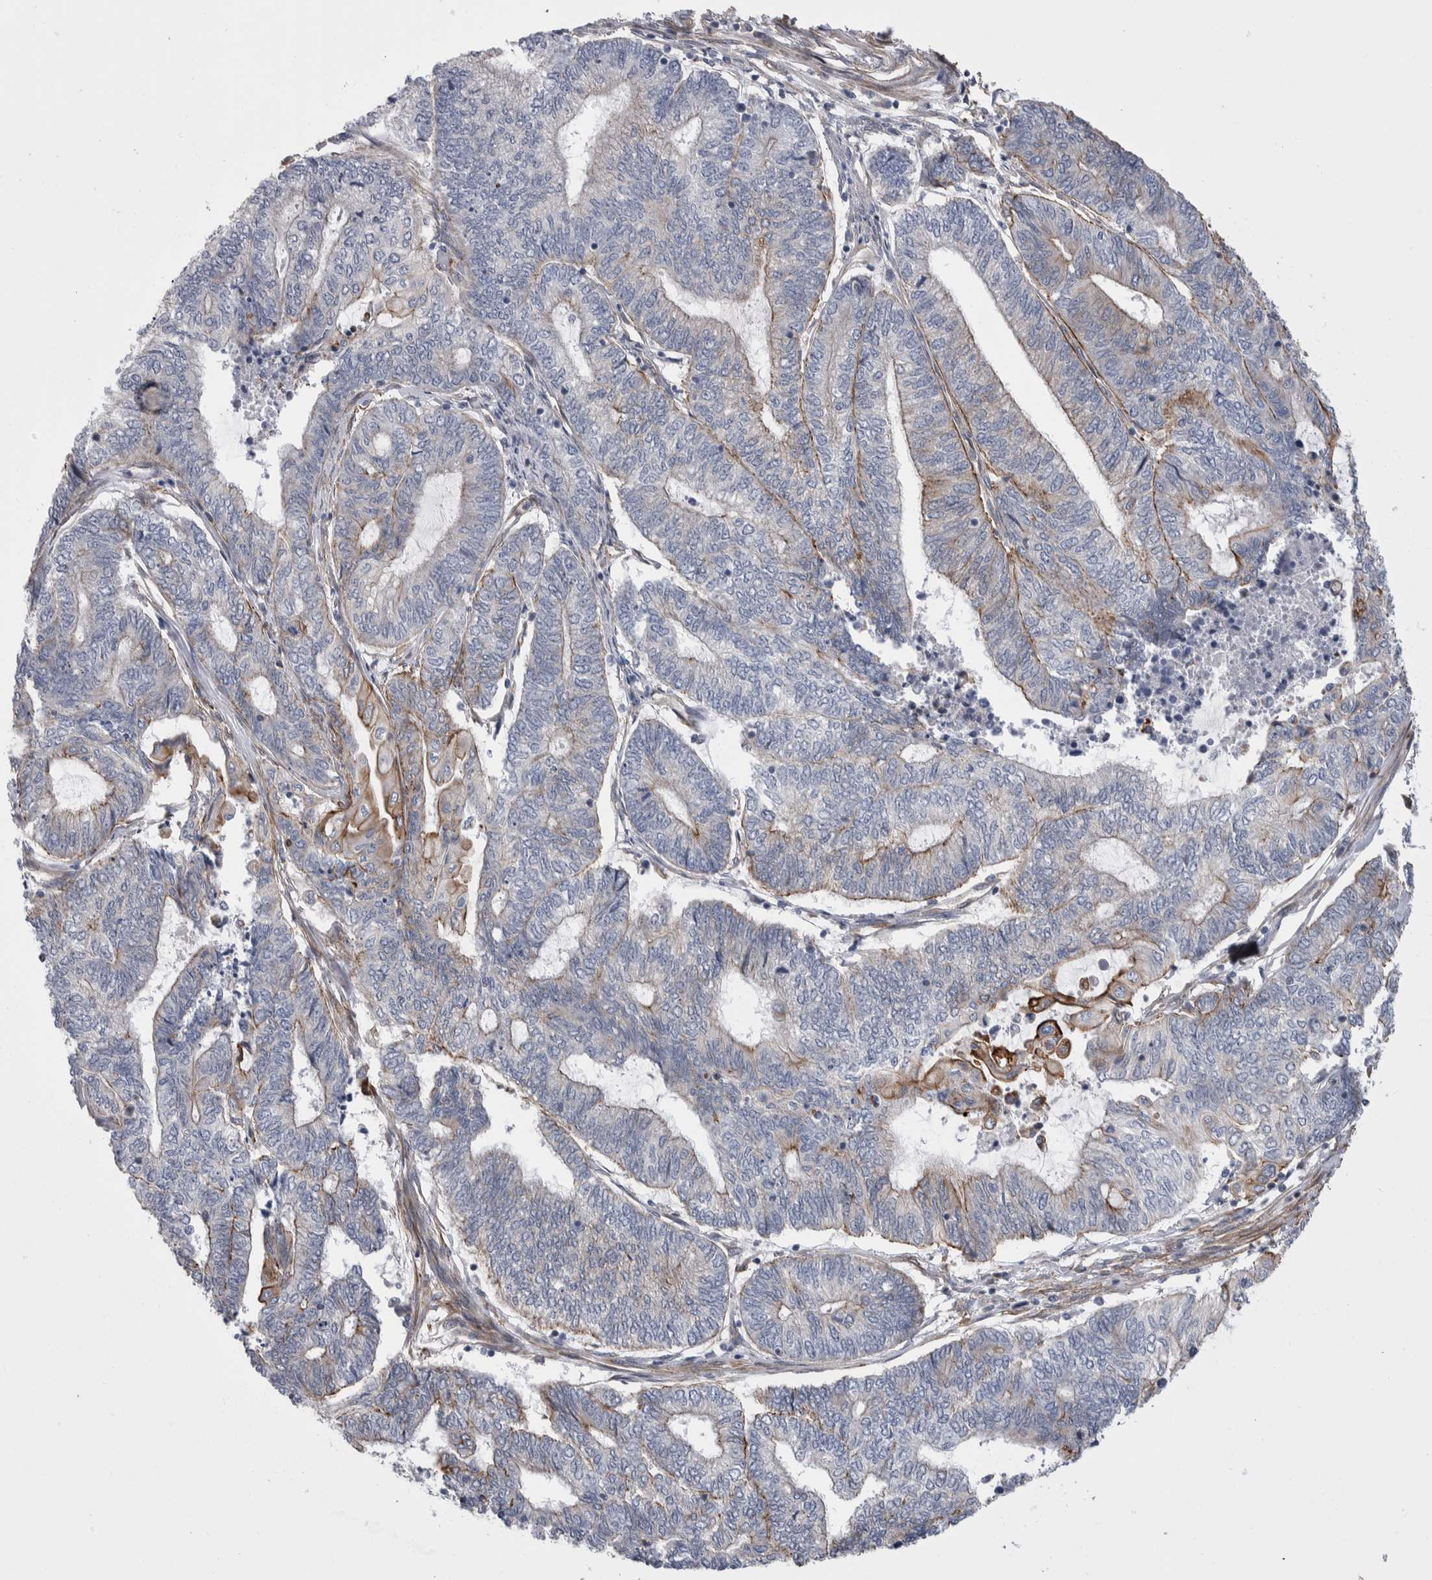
{"staining": {"intensity": "moderate", "quantity": "<25%", "location": "cytoplasmic/membranous"}, "tissue": "endometrial cancer", "cell_type": "Tumor cells", "image_type": "cancer", "snomed": [{"axis": "morphology", "description": "Adenocarcinoma, NOS"}, {"axis": "topography", "description": "Uterus"}, {"axis": "topography", "description": "Endometrium"}], "caption": "This image demonstrates endometrial adenocarcinoma stained with immunohistochemistry to label a protein in brown. The cytoplasmic/membranous of tumor cells show moderate positivity for the protein. Nuclei are counter-stained blue.", "gene": "KIF12", "patient": {"sex": "female", "age": 70}}